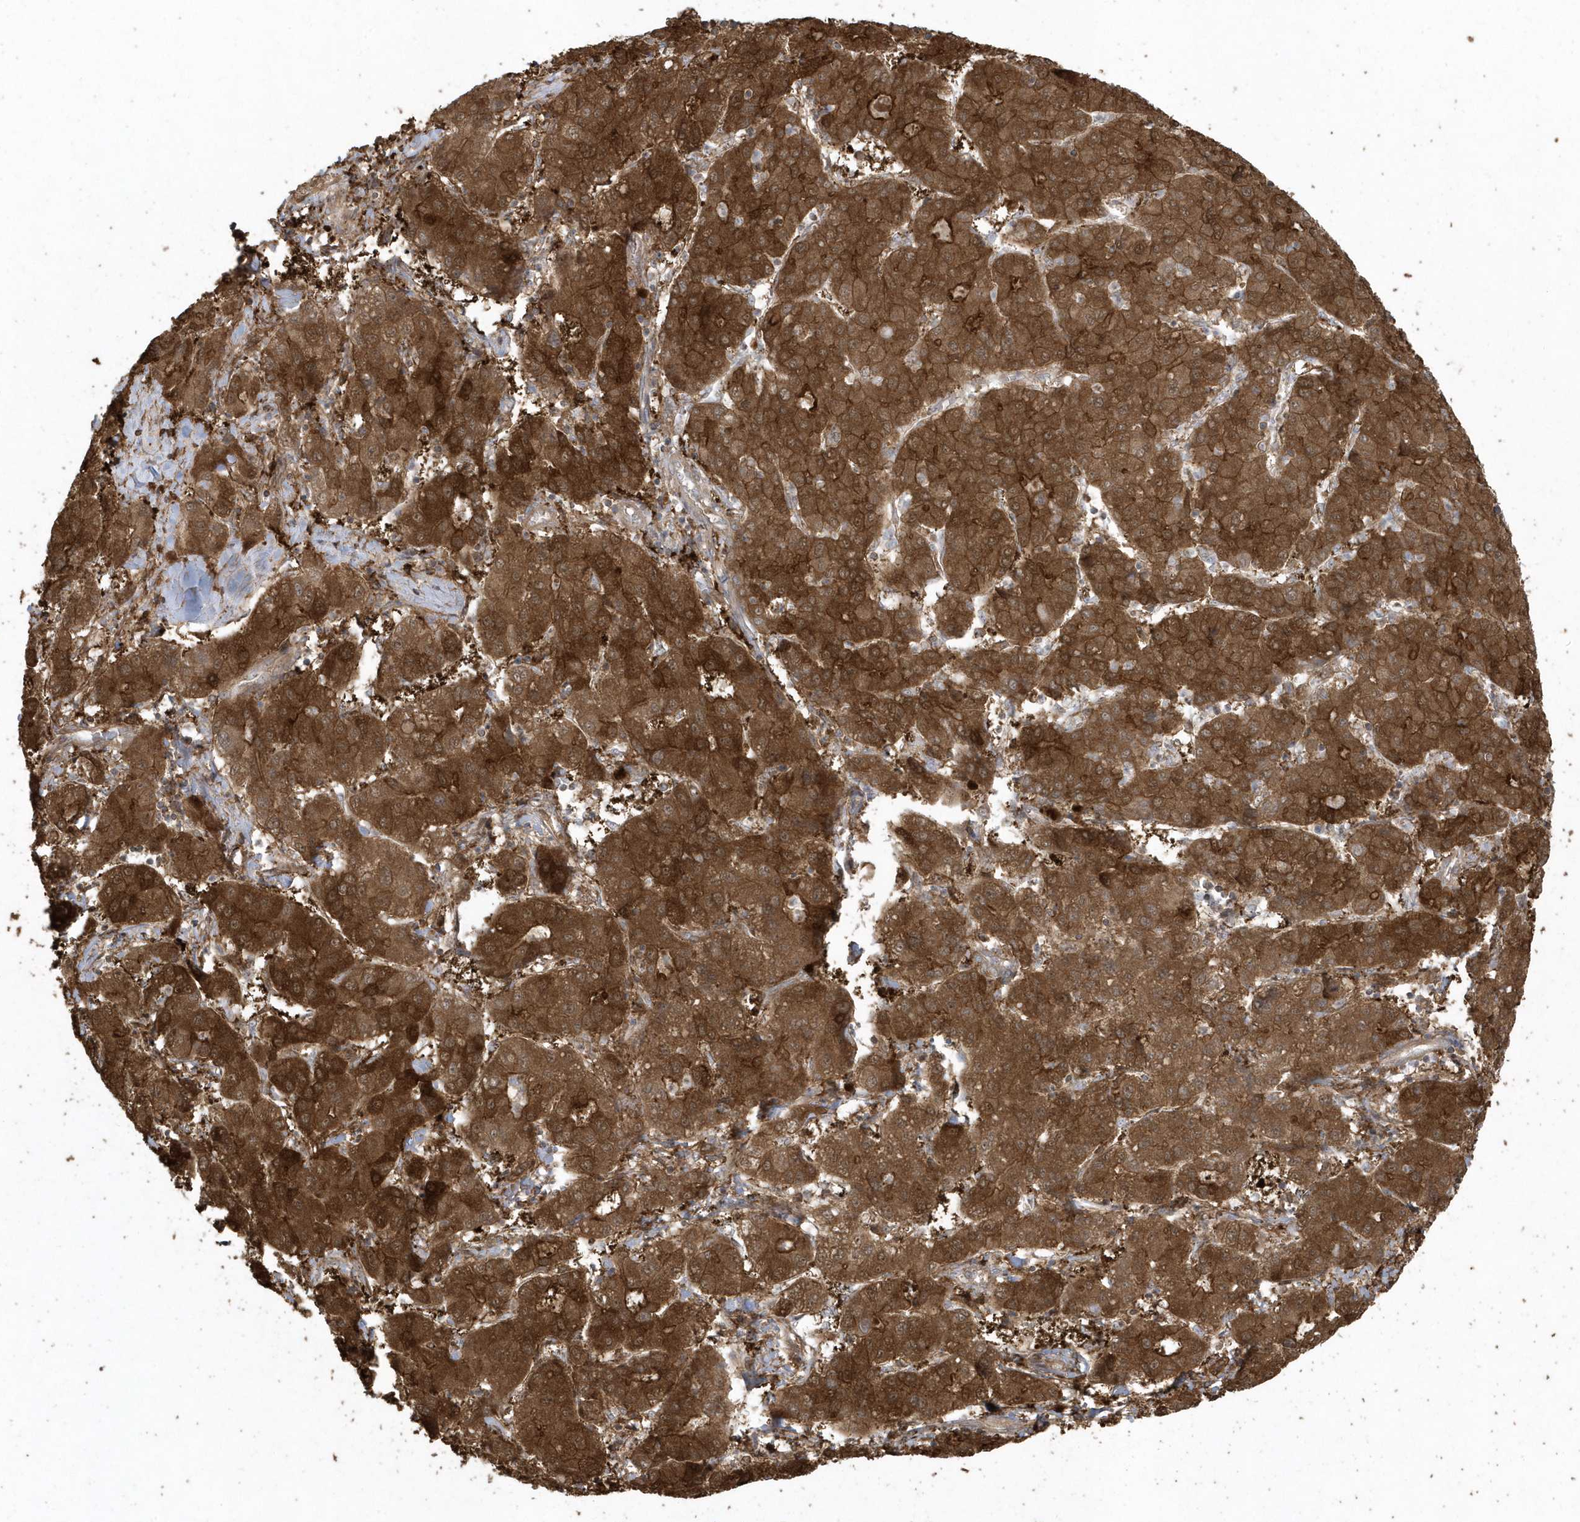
{"staining": {"intensity": "strong", "quantity": ">75%", "location": "cytoplasmic/membranous"}, "tissue": "liver cancer", "cell_type": "Tumor cells", "image_type": "cancer", "snomed": [{"axis": "morphology", "description": "Carcinoma, Hepatocellular, NOS"}, {"axis": "topography", "description": "Liver"}], "caption": "Brown immunohistochemical staining in human liver cancer (hepatocellular carcinoma) demonstrates strong cytoplasmic/membranous positivity in about >75% of tumor cells.", "gene": "HNMT", "patient": {"sex": "male", "age": 65}}